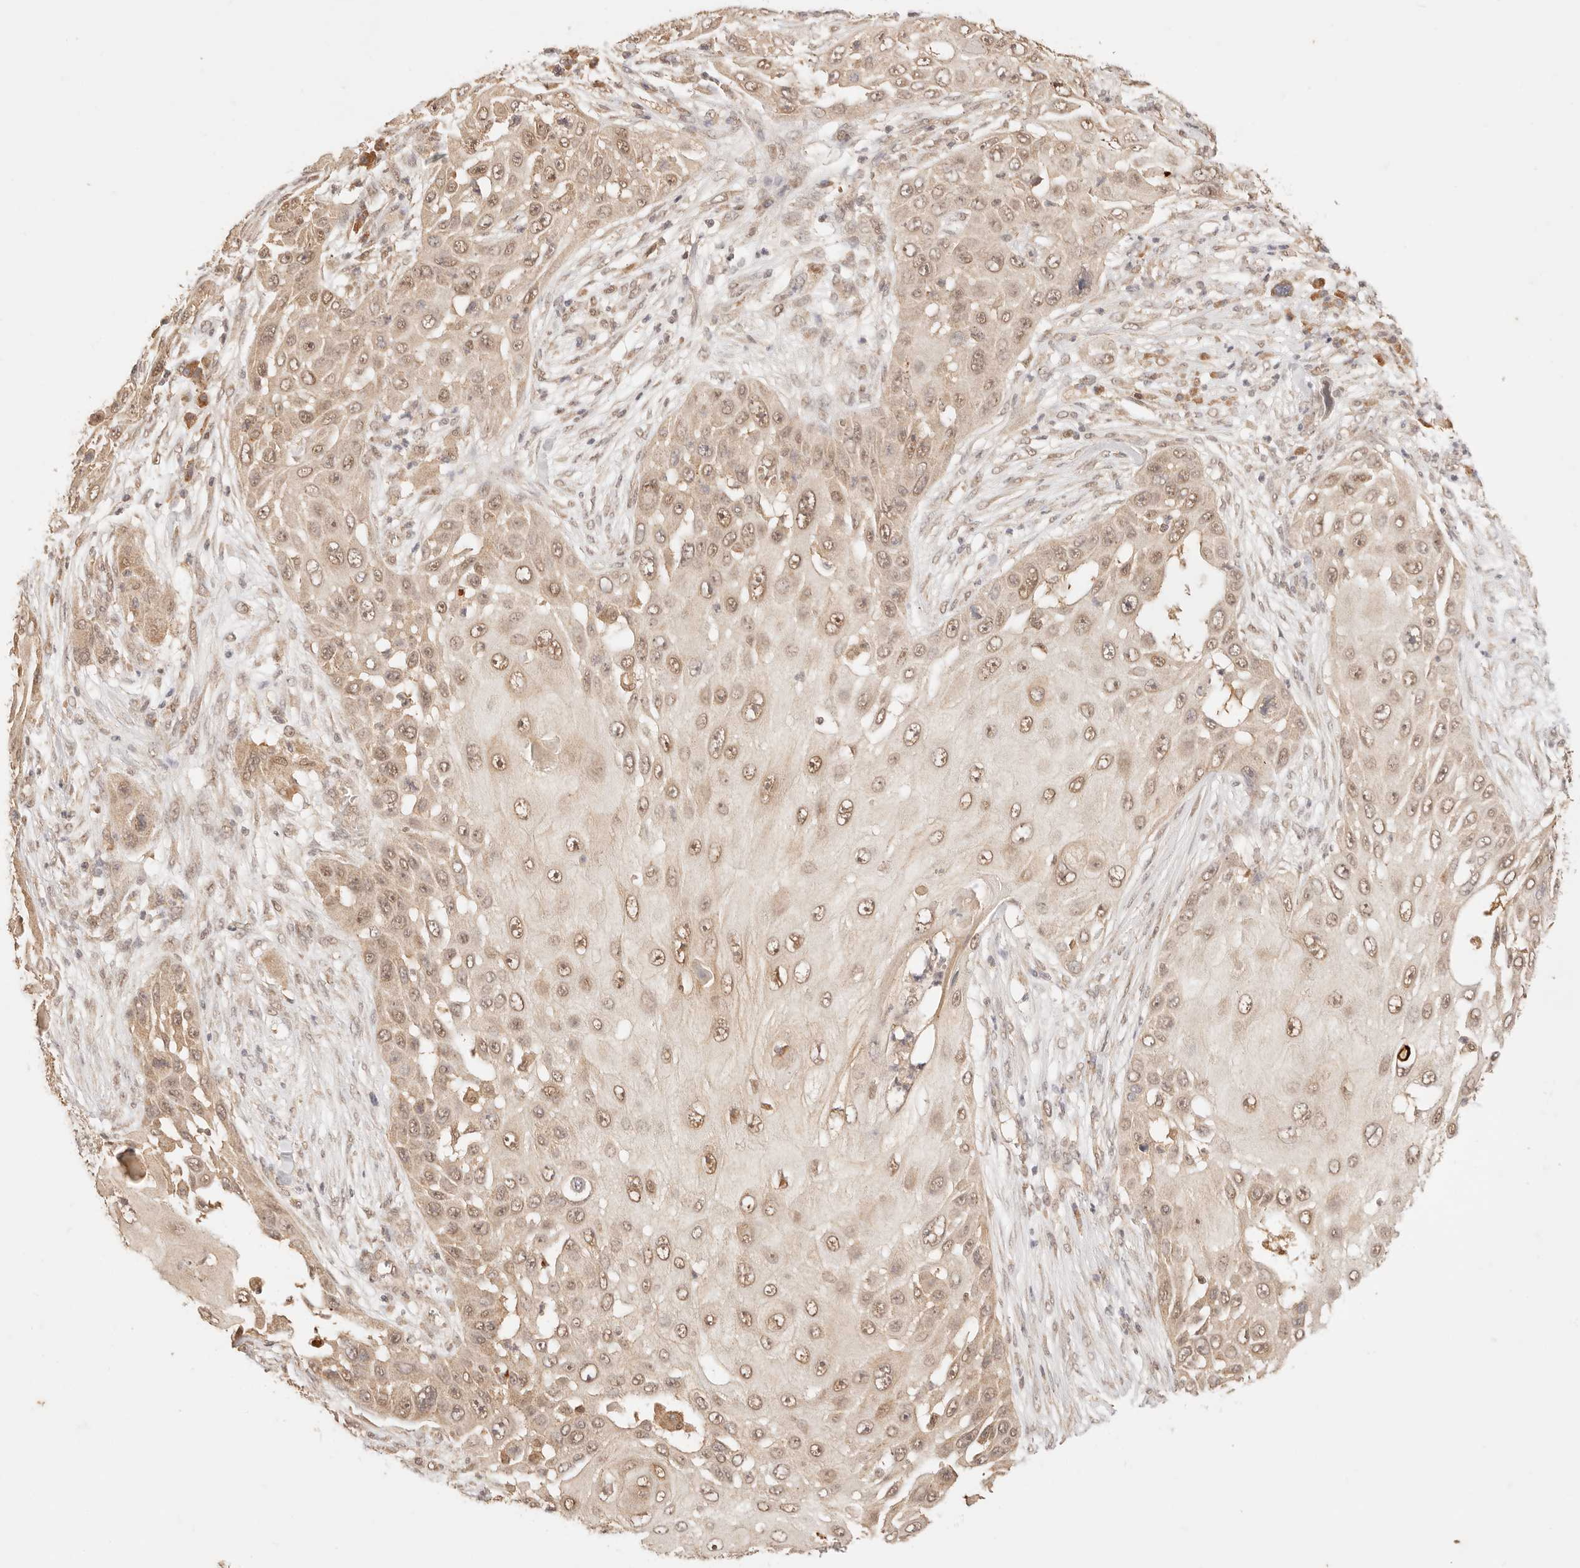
{"staining": {"intensity": "moderate", "quantity": ">75%", "location": "cytoplasmic/membranous,nuclear"}, "tissue": "skin cancer", "cell_type": "Tumor cells", "image_type": "cancer", "snomed": [{"axis": "morphology", "description": "Squamous cell carcinoma, NOS"}, {"axis": "topography", "description": "Skin"}], "caption": "There is medium levels of moderate cytoplasmic/membranous and nuclear staining in tumor cells of skin cancer (squamous cell carcinoma), as demonstrated by immunohistochemical staining (brown color).", "gene": "TRIM11", "patient": {"sex": "female", "age": 44}}